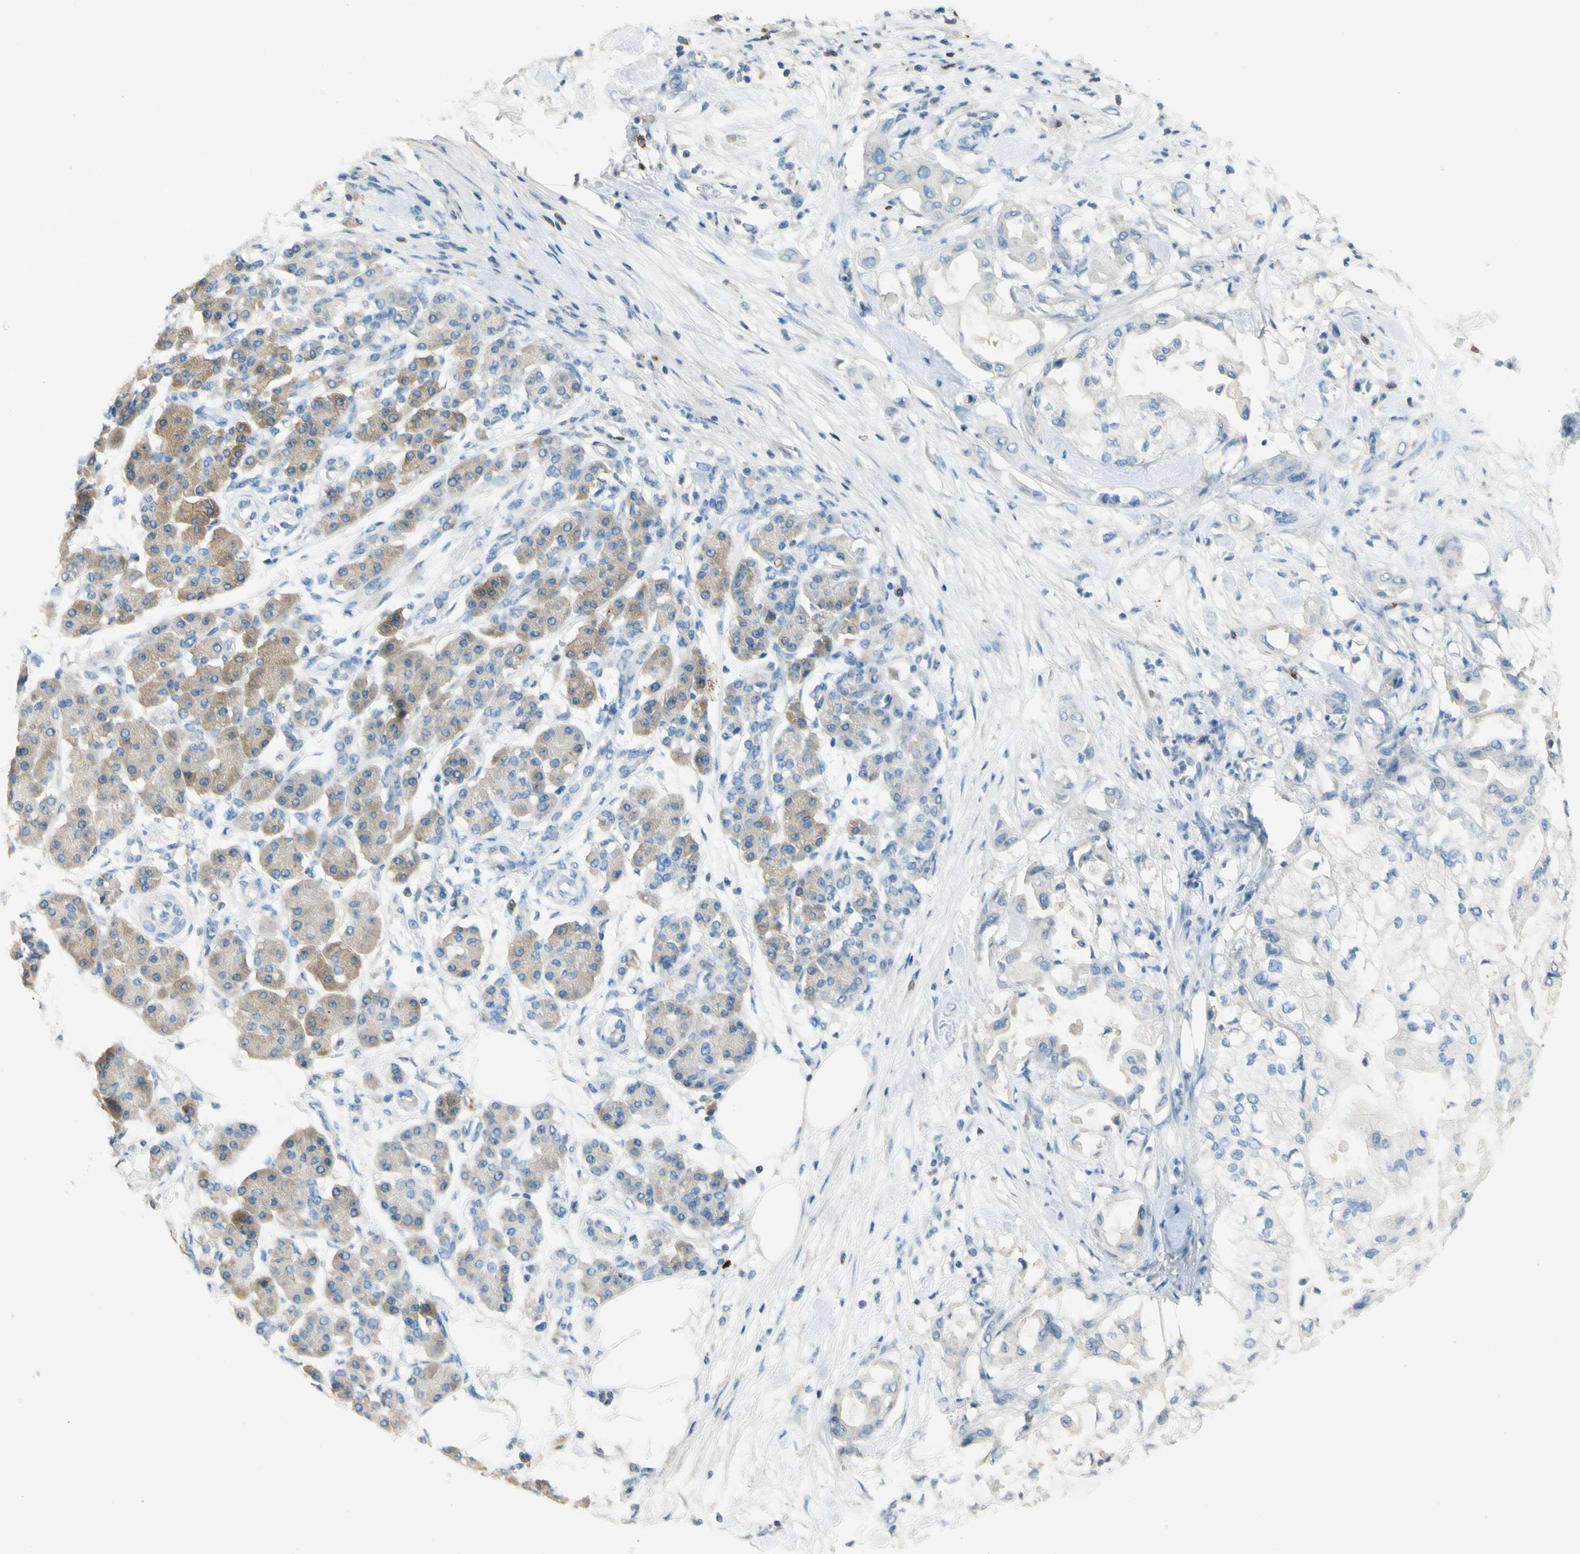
{"staining": {"intensity": "negative", "quantity": "none", "location": "none"}, "tissue": "pancreatic cancer", "cell_type": "Tumor cells", "image_type": "cancer", "snomed": [{"axis": "morphology", "description": "Adenocarcinoma, NOS"}, {"axis": "morphology", "description": "Adenocarcinoma, metastatic, NOS"}, {"axis": "topography", "description": "Lymph node"}, {"axis": "topography", "description": "Pancreas"}, {"axis": "topography", "description": "Duodenum"}], "caption": "Tumor cells are negative for brown protein staining in metastatic adenocarcinoma (pancreatic).", "gene": "PACSIN1", "patient": {"sex": "female", "age": 64}}